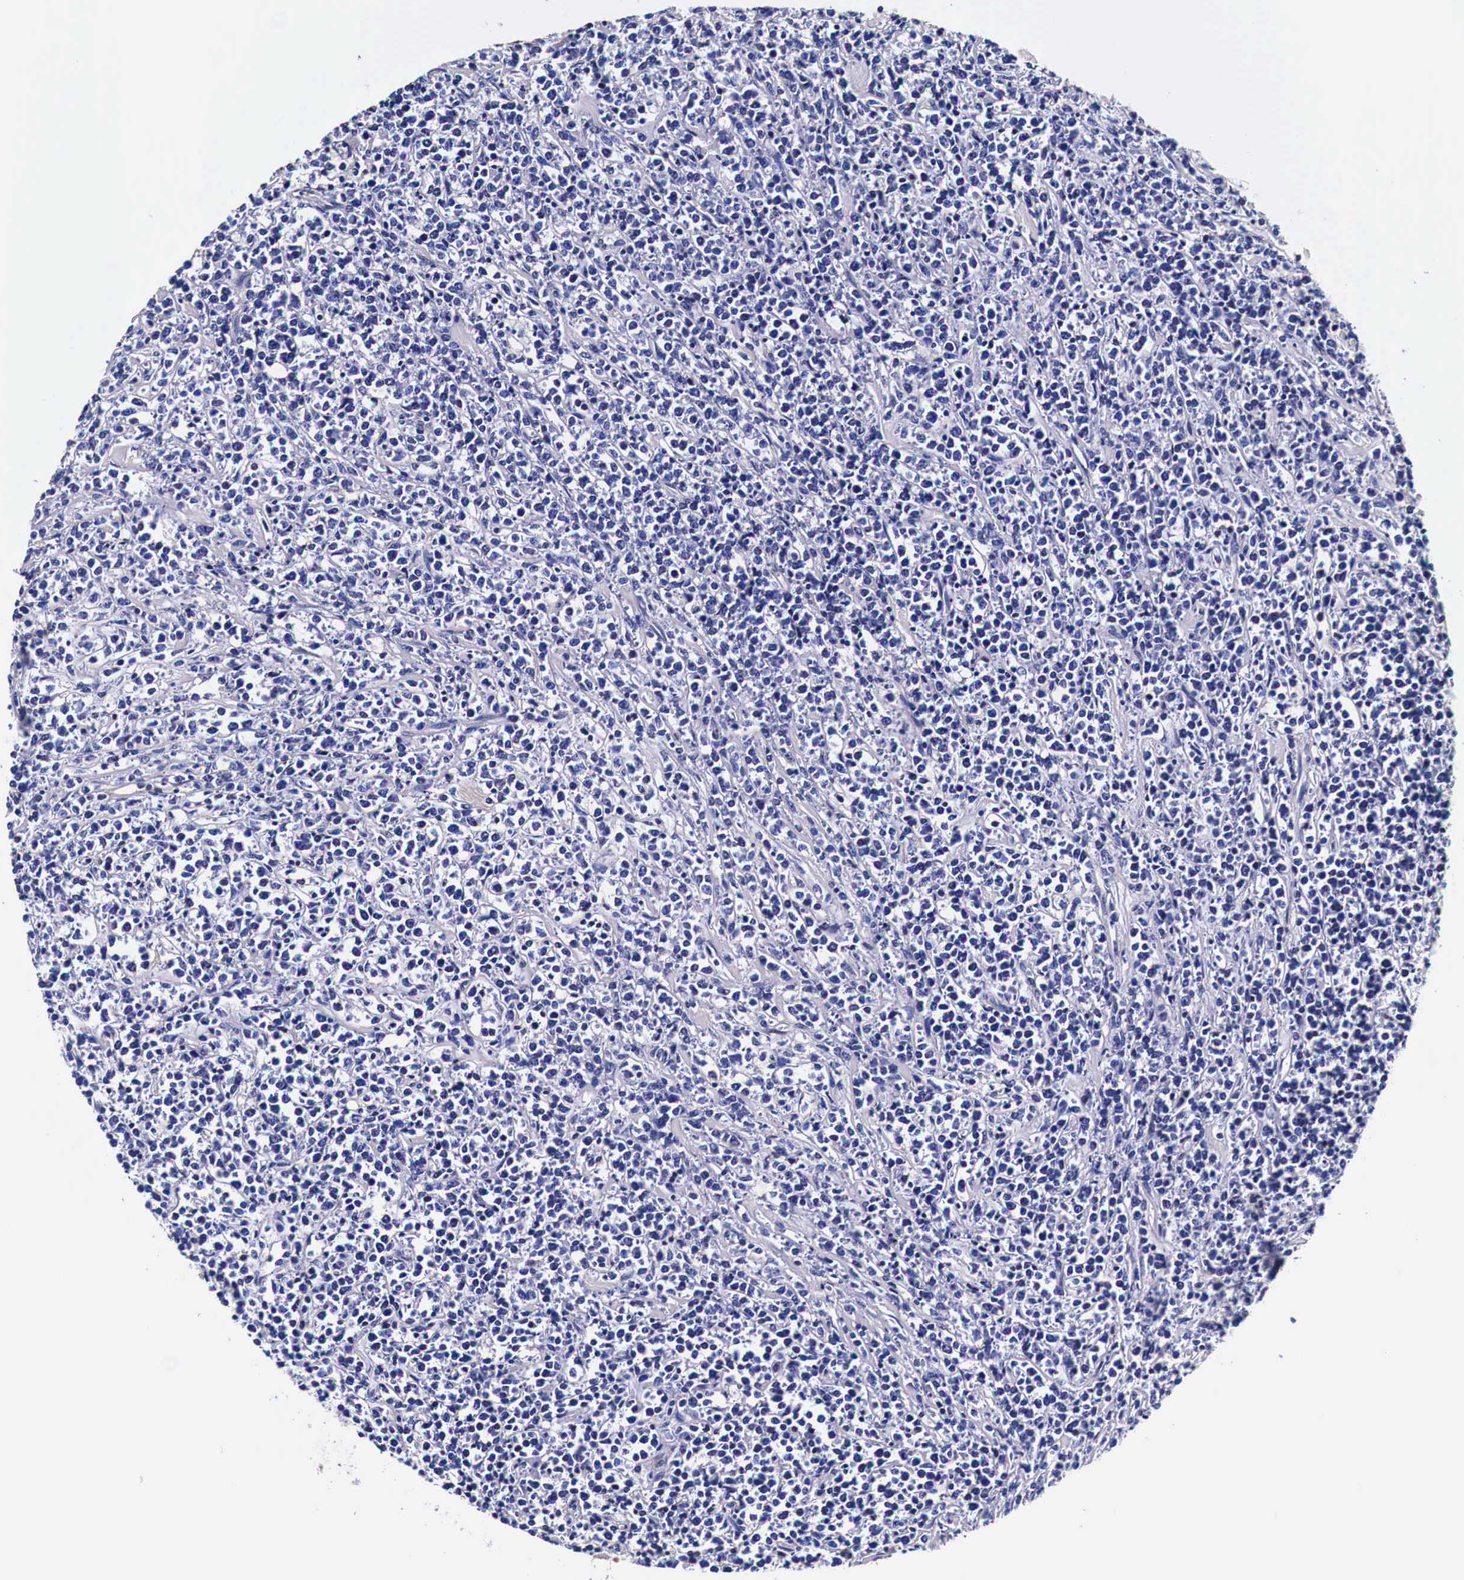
{"staining": {"intensity": "negative", "quantity": "none", "location": "none"}, "tissue": "lymphoma", "cell_type": "Tumor cells", "image_type": "cancer", "snomed": [{"axis": "morphology", "description": "Malignant lymphoma, non-Hodgkin's type, High grade"}, {"axis": "topography", "description": "Small intestine"}, {"axis": "topography", "description": "Colon"}], "caption": "A high-resolution histopathology image shows IHC staining of lymphoma, which shows no significant expression in tumor cells. (IHC, brightfield microscopy, high magnification).", "gene": "HSPB1", "patient": {"sex": "male", "age": 8}}